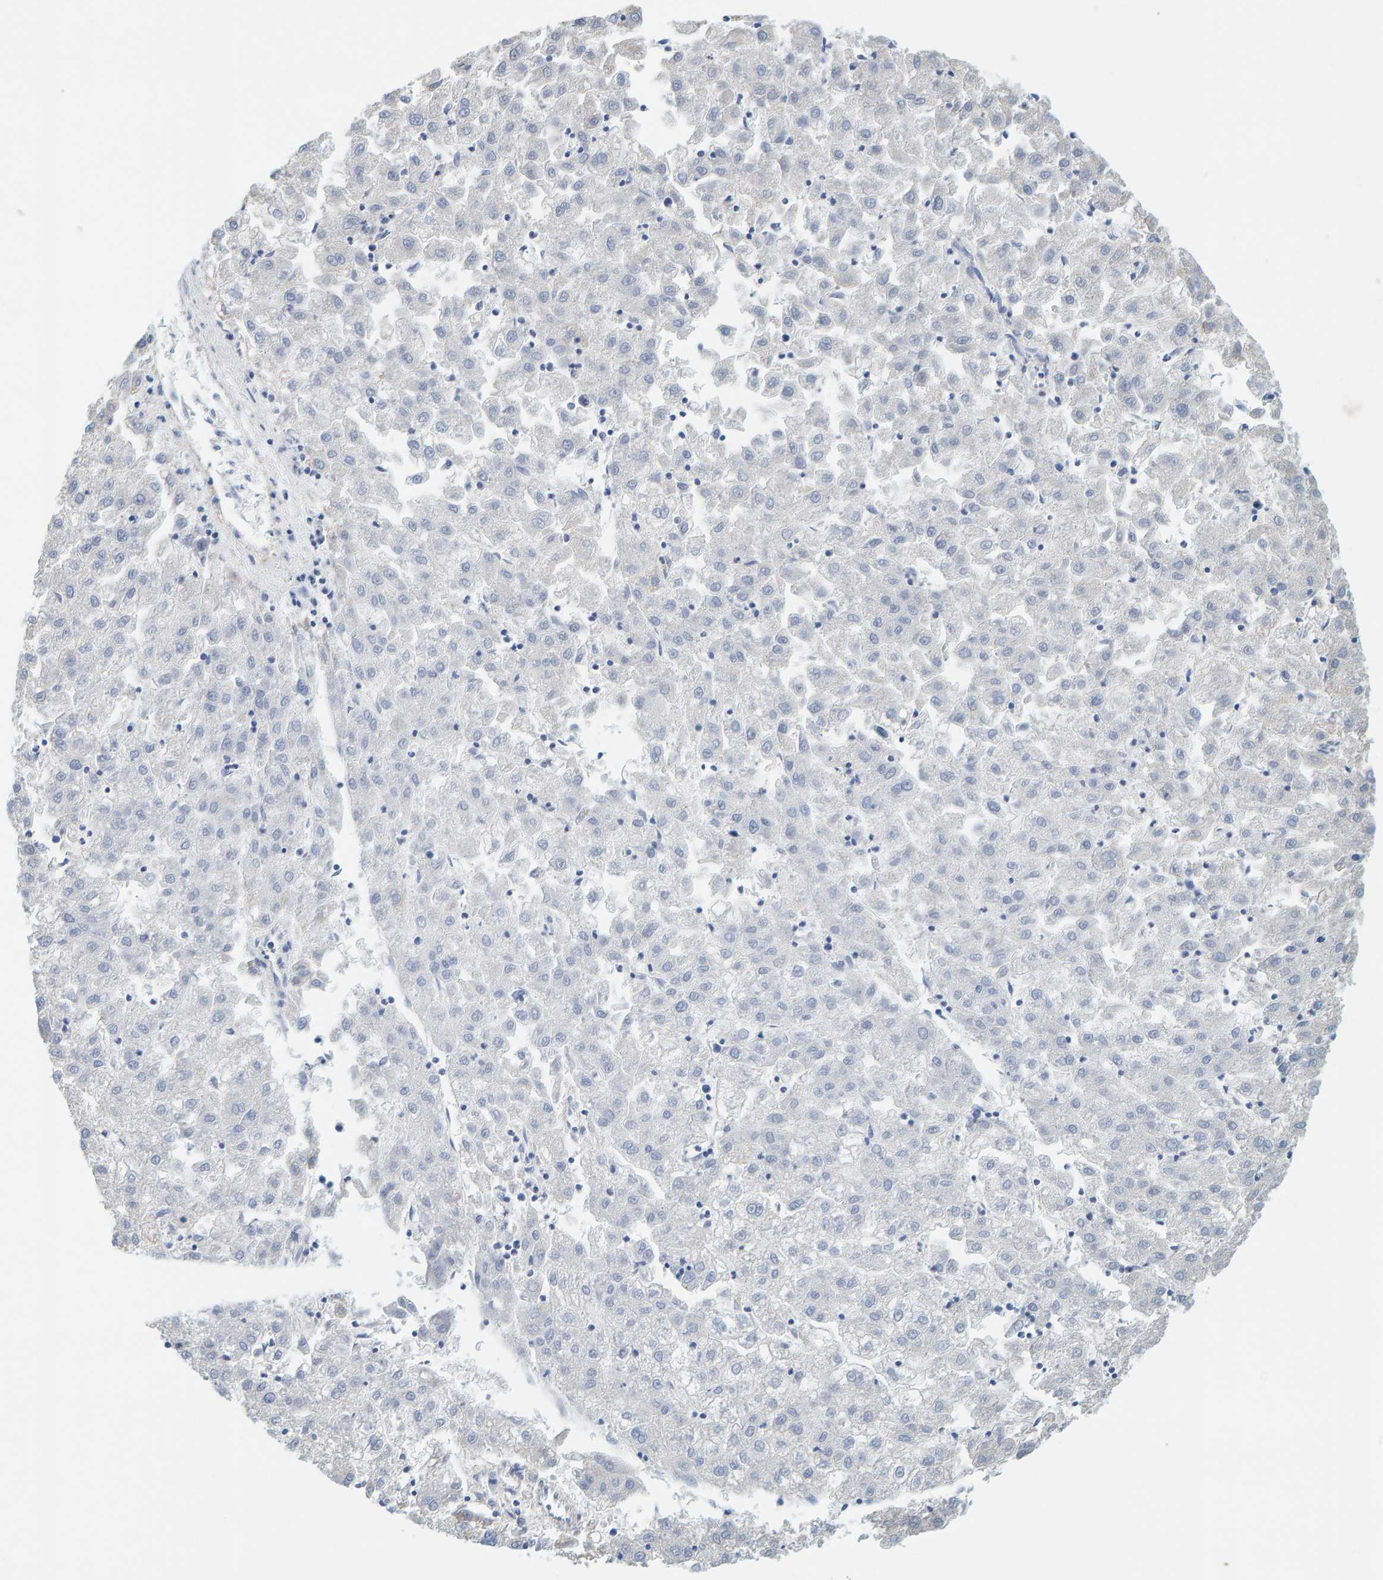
{"staining": {"intensity": "negative", "quantity": "none", "location": "none"}, "tissue": "liver cancer", "cell_type": "Tumor cells", "image_type": "cancer", "snomed": [{"axis": "morphology", "description": "Carcinoma, Hepatocellular, NOS"}, {"axis": "topography", "description": "Liver"}], "caption": "Liver hepatocellular carcinoma stained for a protein using IHC exhibits no positivity tumor cells.", "gene": "MAP1B", "patient": {"sex": "male", "age": 72}}